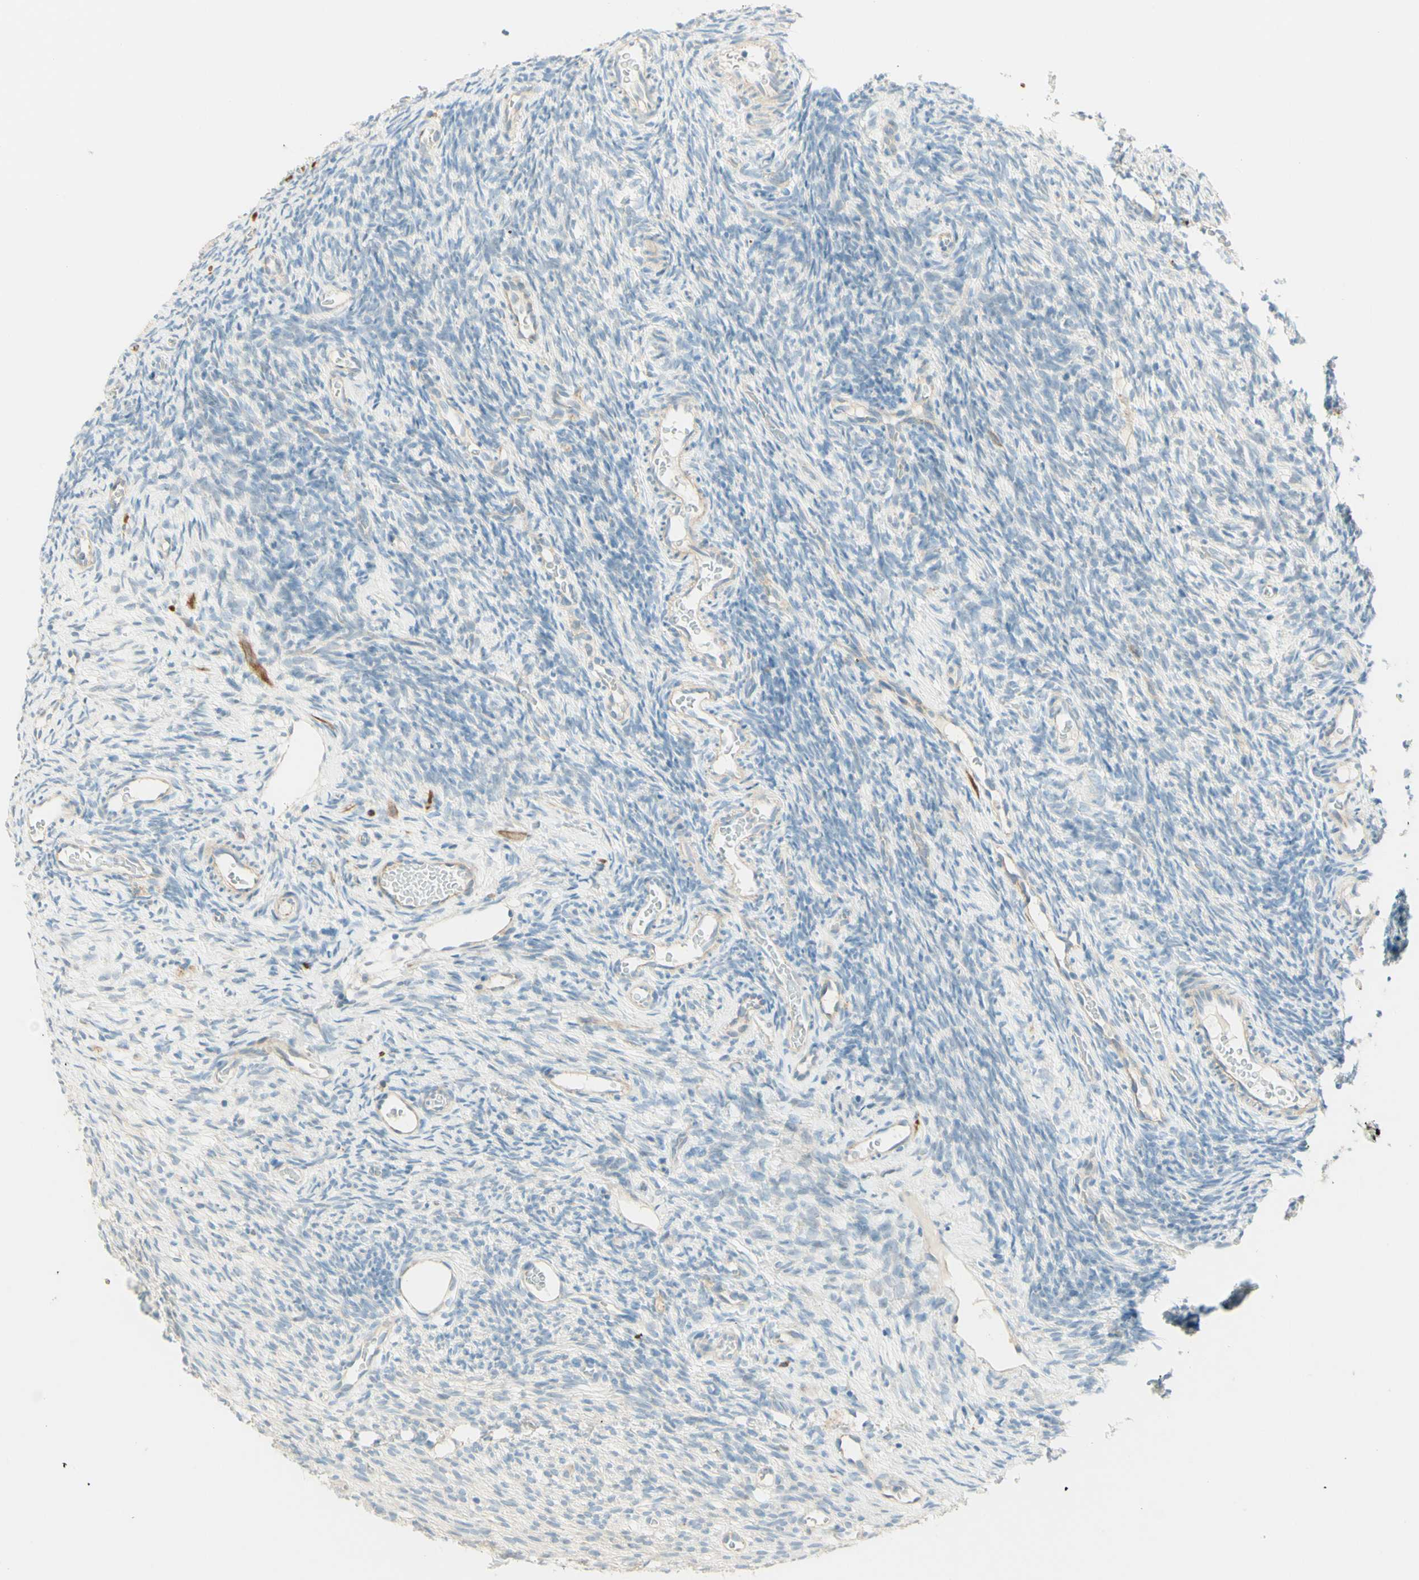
{"staining": {"intensity": "weak", "quantity": "25%-75%", "location": "cytoplasmic/membranous"}, "tissue": "ovary", "cell_type": "Follicle cells", "image_type": "normal", "snomed": [{"axis": "morphology", "description": "Normal tissue, NOS"}, {"axis": "topography", "description": "Ovary"}], "caption": "Ovary stained with DAB IHC exhibits low levels of weak cytoplasmic/membranous positivity in about 25%-75% of follicle cells. Nuclei are stained in blue.", "gene": "PROM1", "patient": {"sex": "female", "age": 35}}